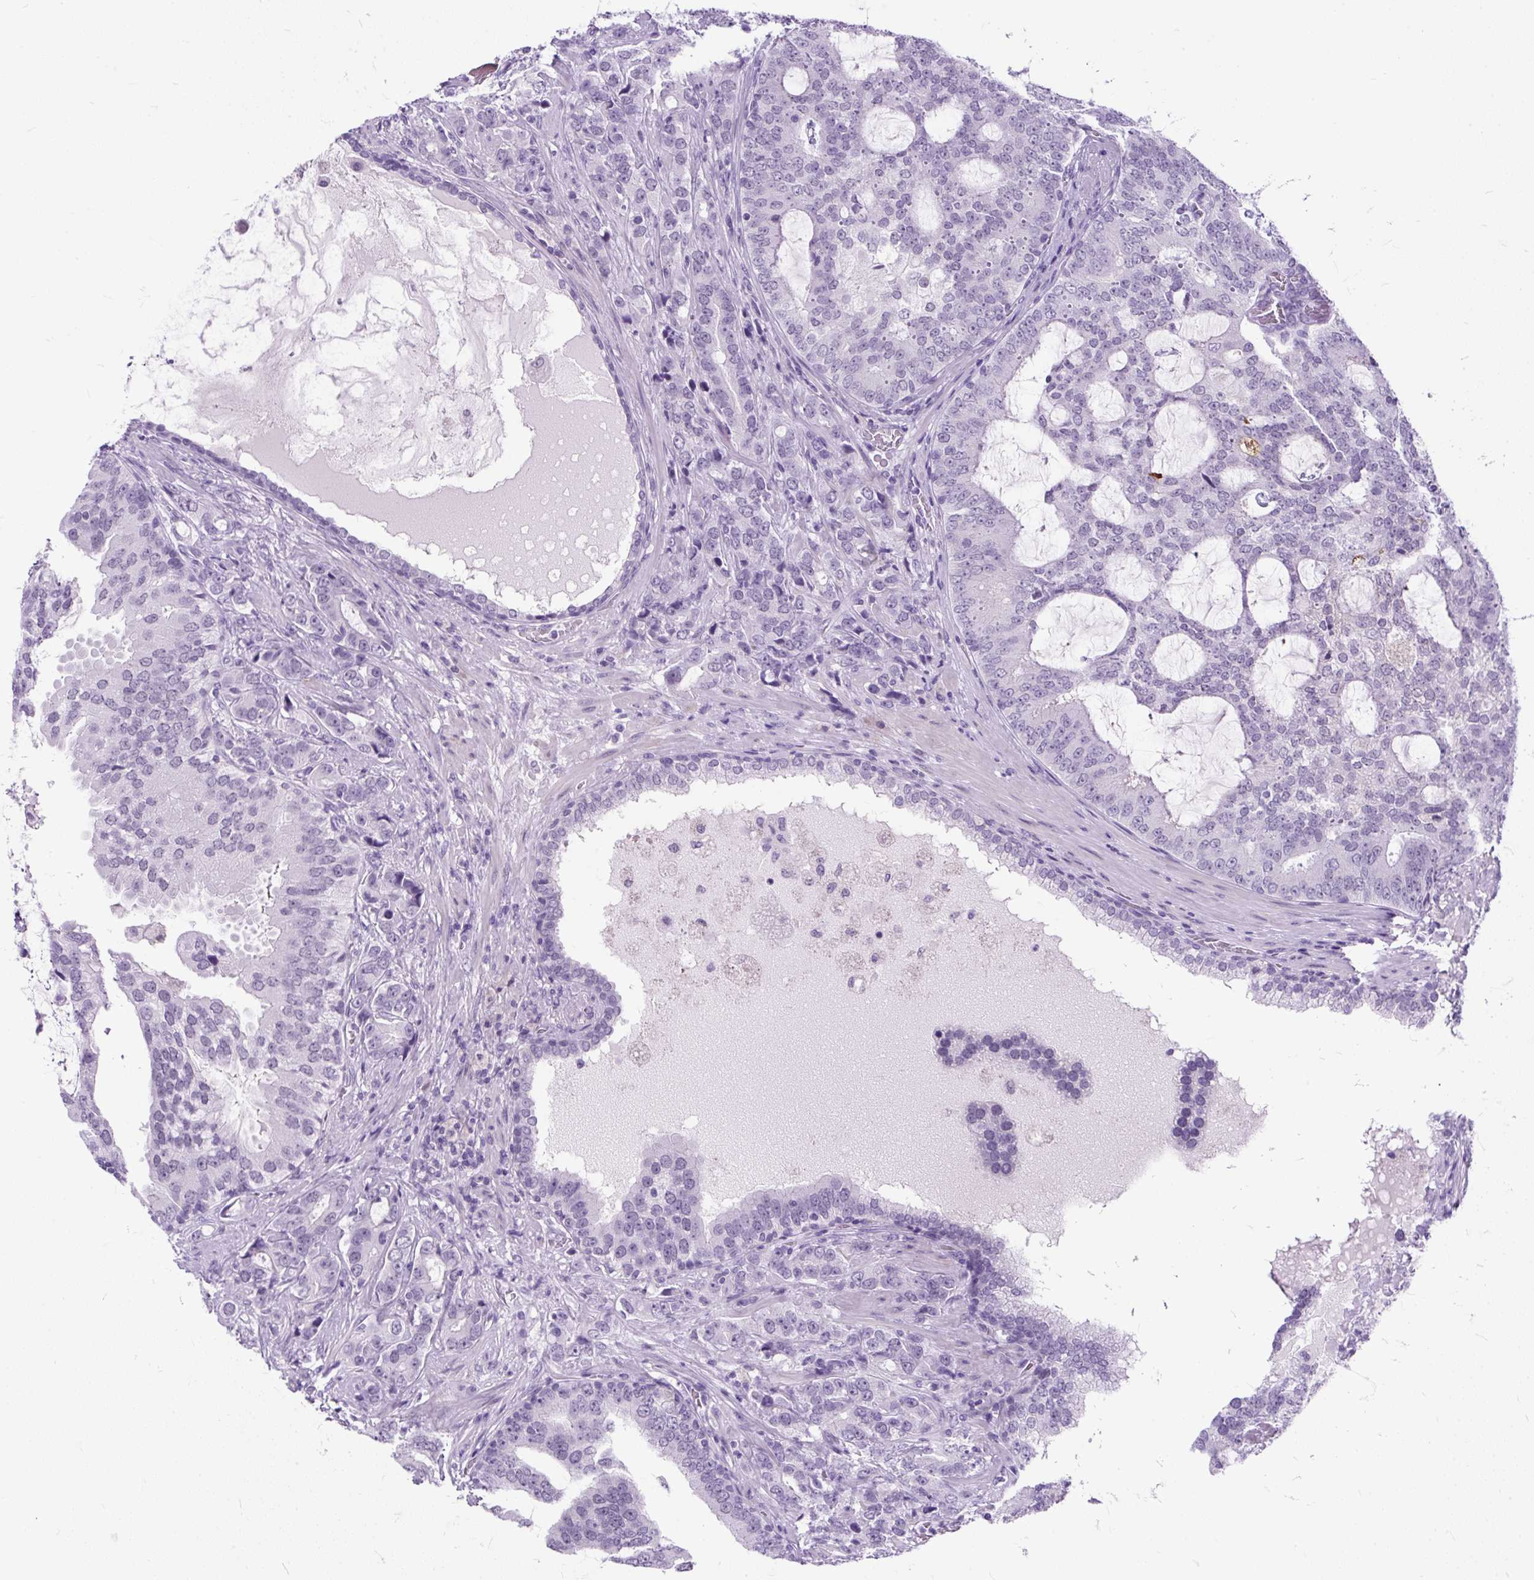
{"staining": {"intensity": "negative", "quantity": "none", "location": "none"}, "tissue": "prostate cancer", "cell_type": "Tumor cells", "image_type": "cancer", "snomed": [{"axis": "morphology", "description": "Adenocarcinoma, High grade"}, {"axis": "topography", "description": "Prostate"}], "caption": "This is an IHC micrograph of high-grade adenocarcinoma (prostate). There is no staining in tumor cells.", "gene": "SCGB1A1", "patient": {"sex": "male", "age": 55}}